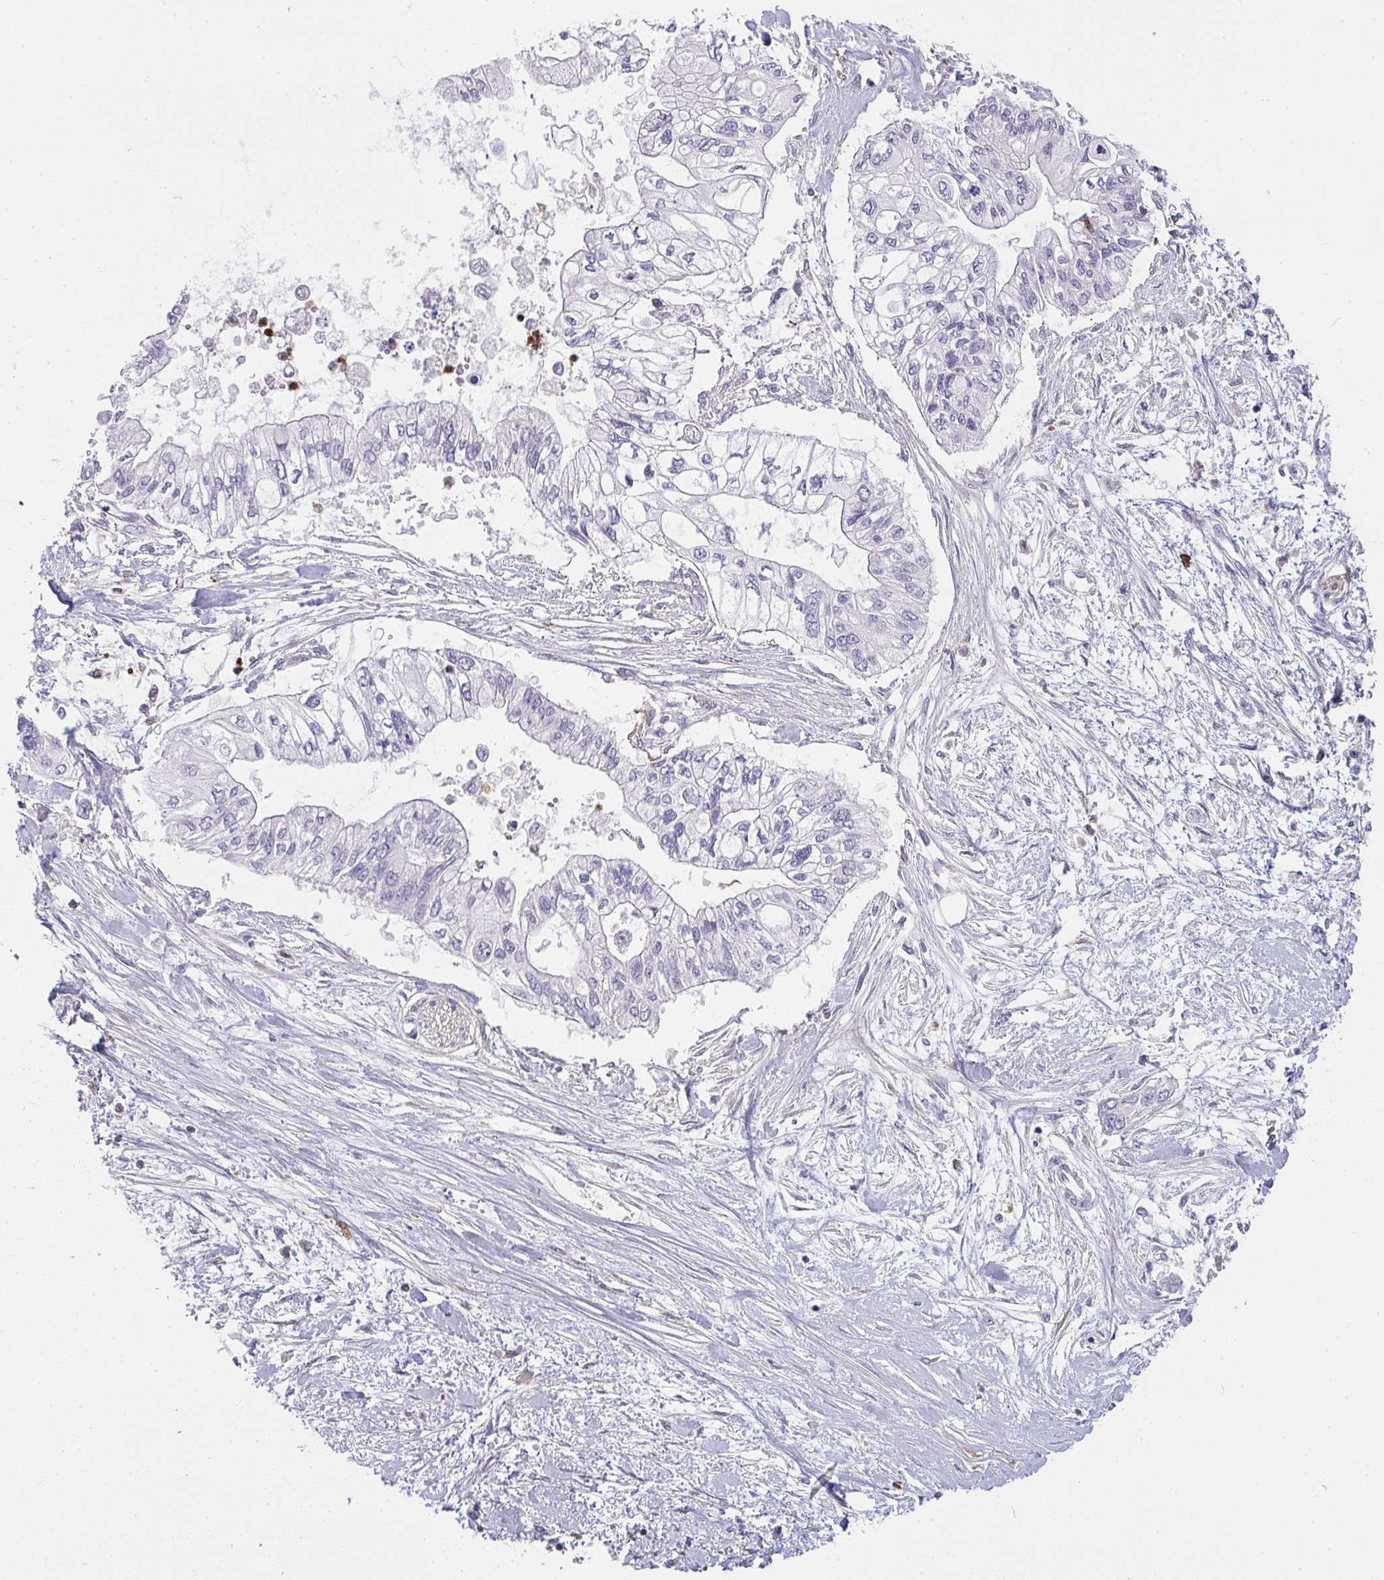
{"staining": {"intensity": "negative", "quantity": "none", "location": "none"}, "tissue": "pancreatic cancer", "cell_type": "Tumor cells", "image_type": "cancer", "snomed": [{"axis": "morphology", "description": "Adenocarcinoma, NOS"}, {"axis": "topography", "description": "Pancreas"}], "caption": "Tumor cells are negative for brown protein staining in pancreatic cancer.", "gene": "CSF3R", "patient": {"sex": "female", "age": 77}}